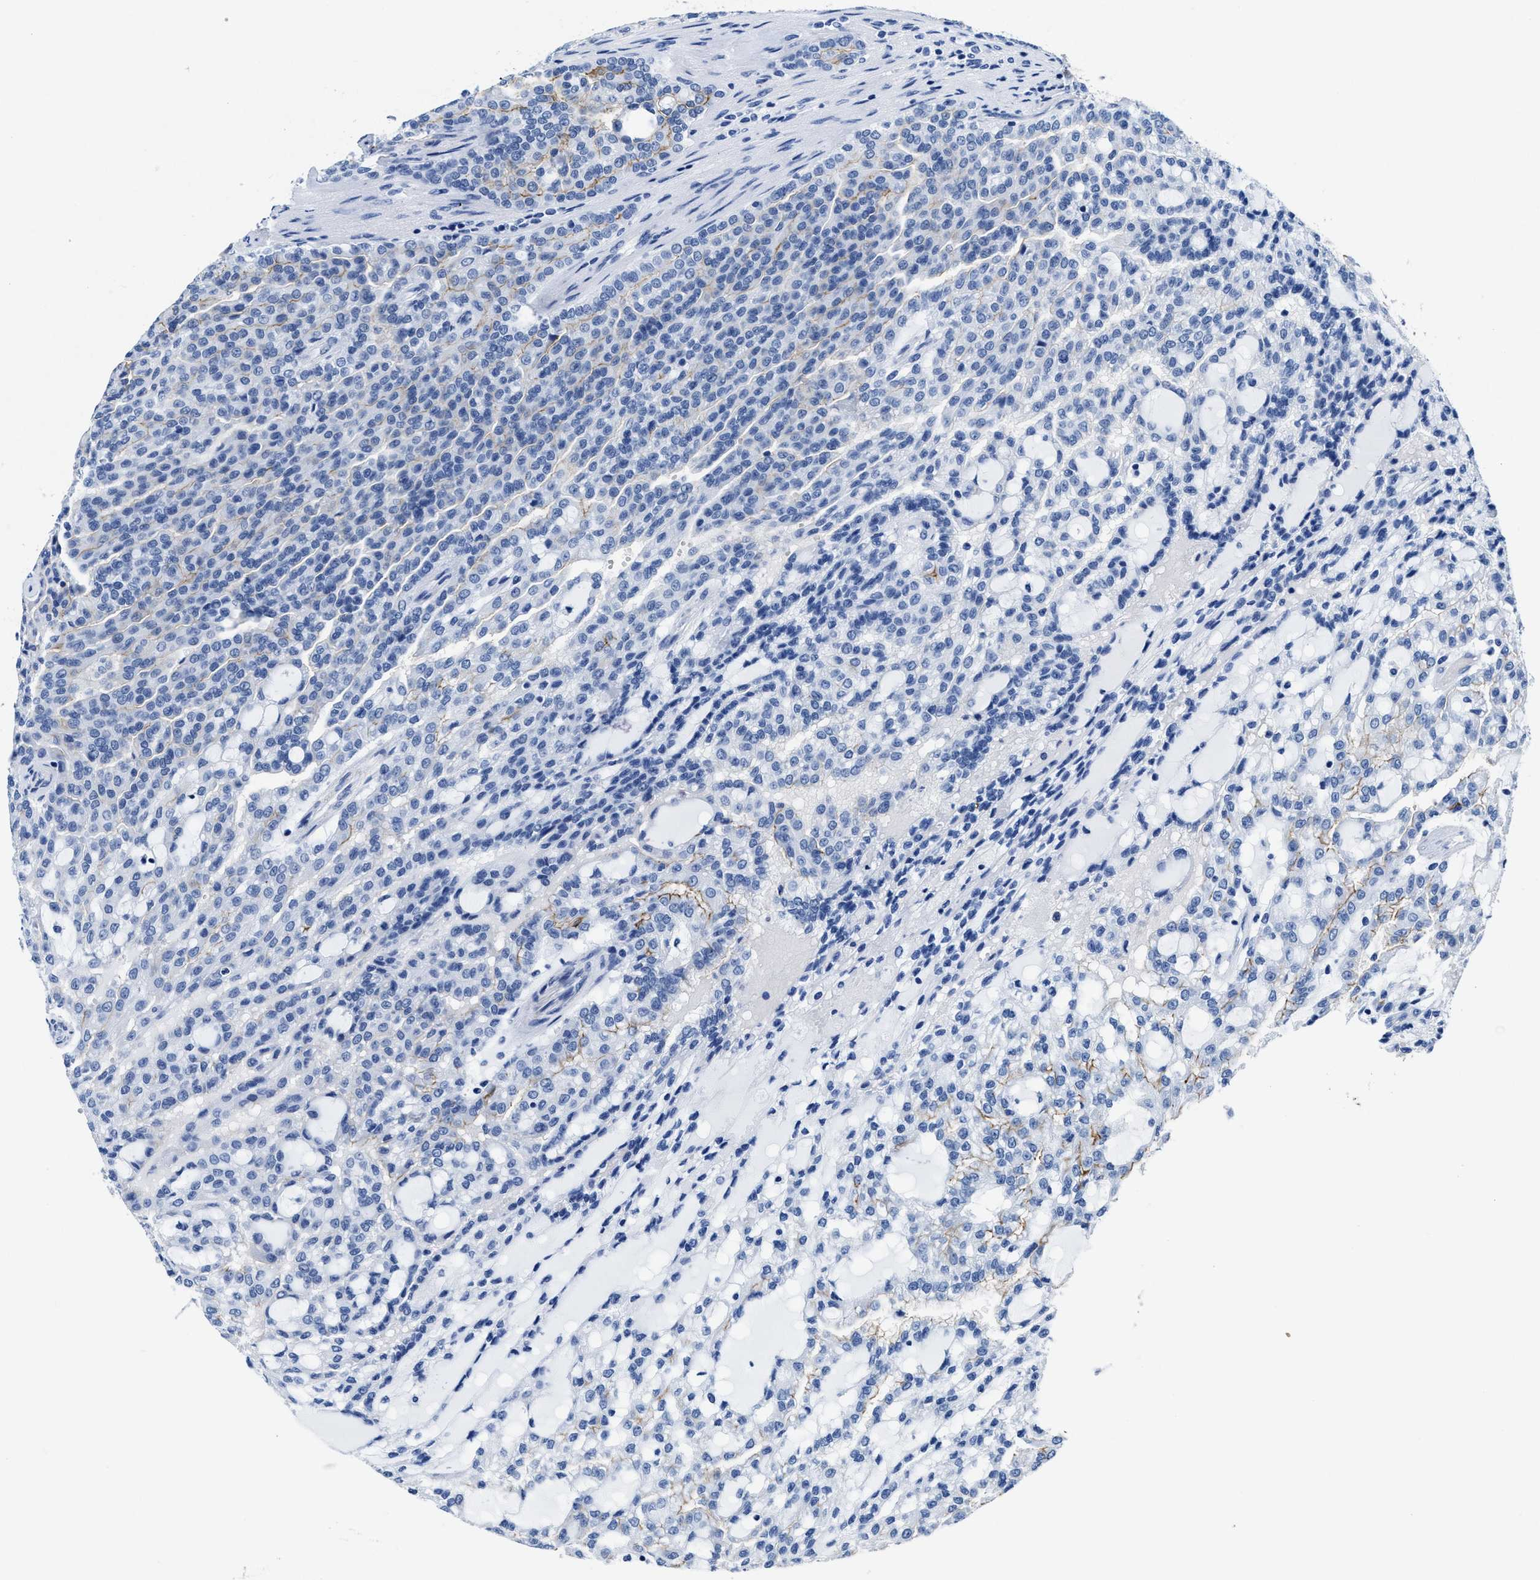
{"staining": {"intensity": "negative", "quantity": "none", "location": "none"}, "tissue": "renal cancer", "cell_type": "Tumor cells", "image_type": "cancer", "snomed": [{"axis": "morphology", "description": "Adenocarcinoma, NOS"}, {"axis": "topography", "description": "Kidney"}], "caption": "Immunohistochemistry (IHC) of human renal cancer (adenocarcinoma) exhibits no expression in tumor cells.", "gene": "ID3", "patient": {"sex": "male", "age": 63}}